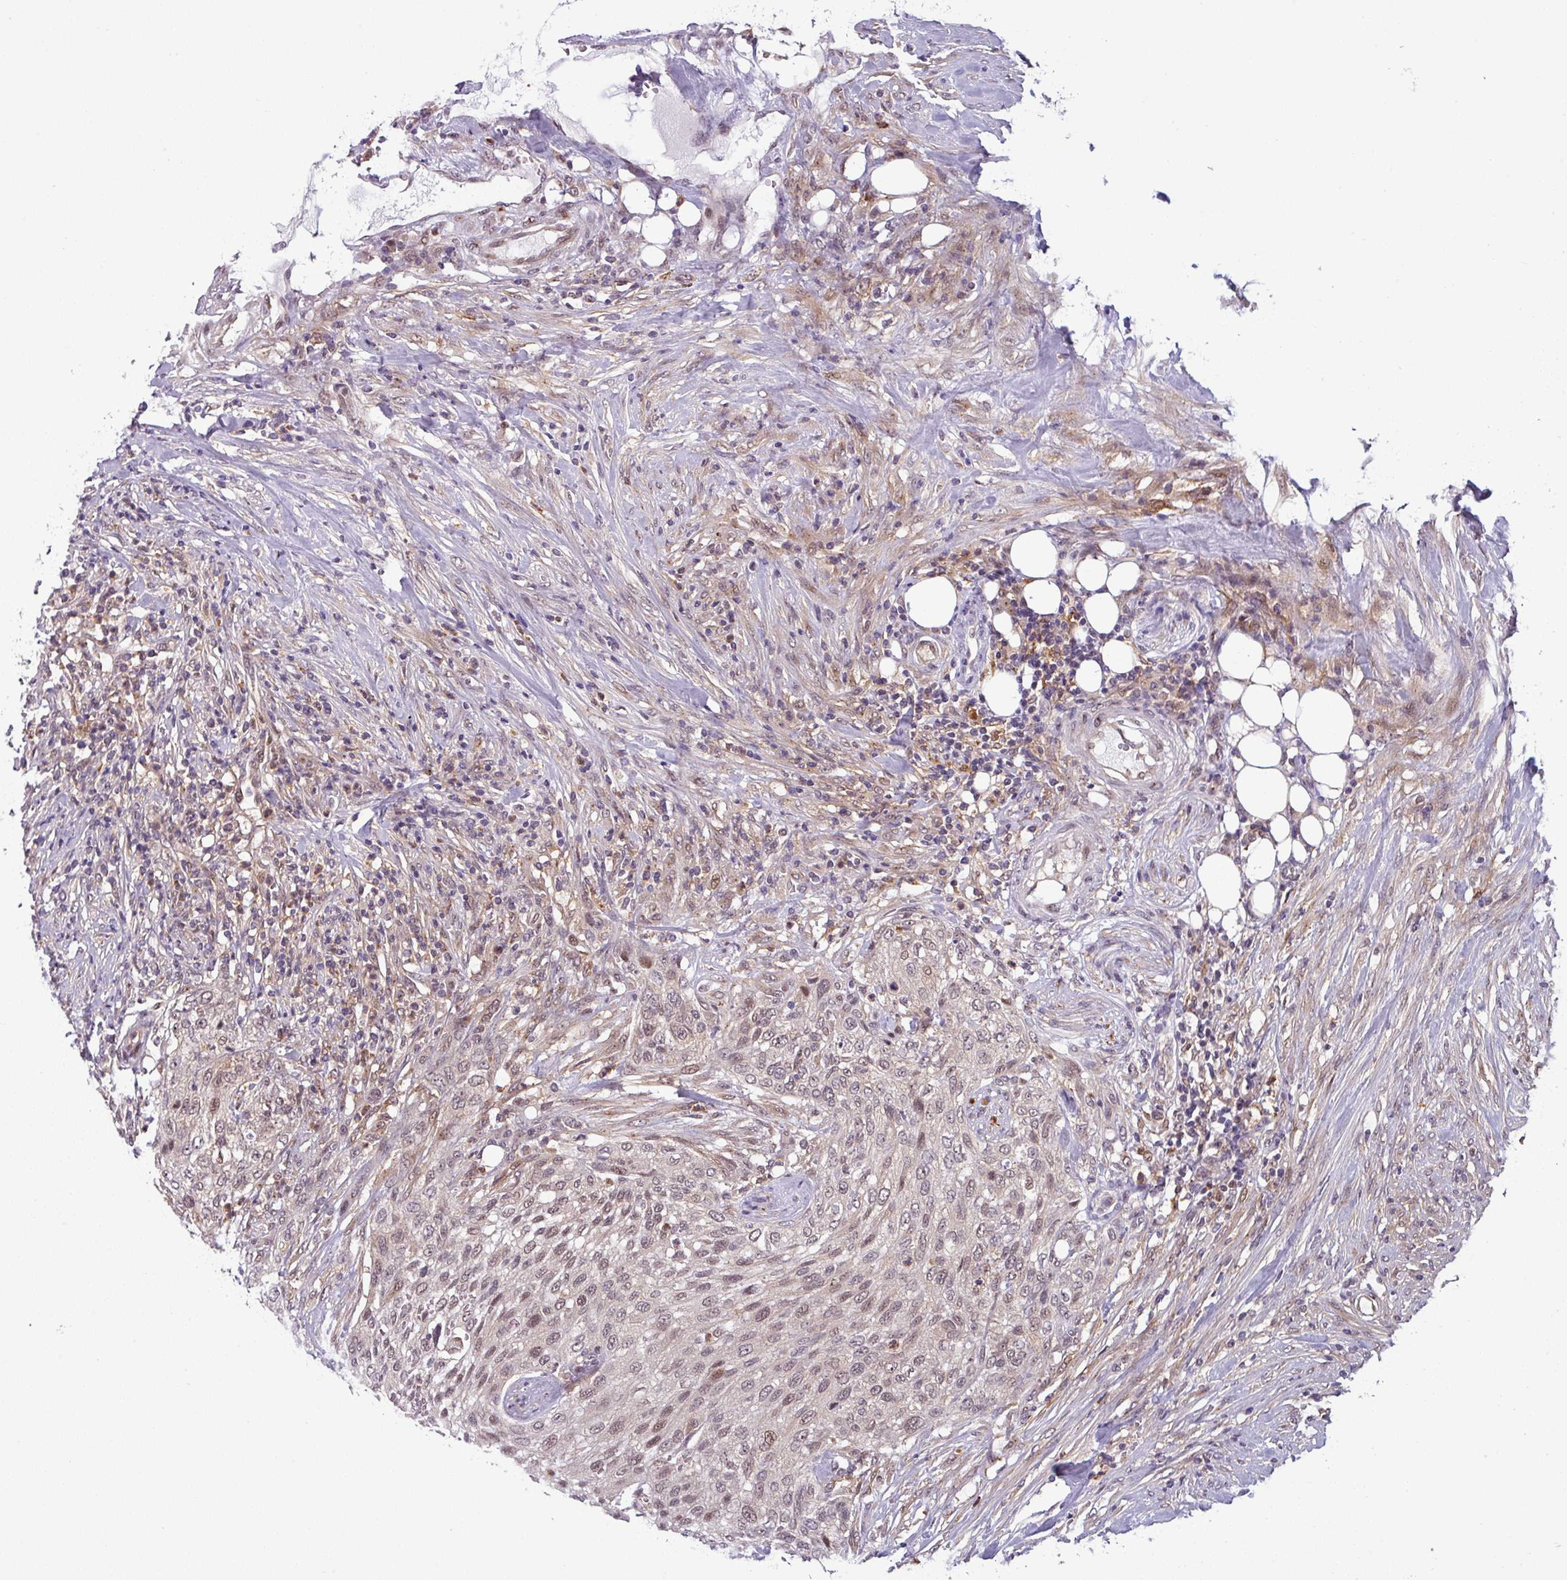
{"staining": {"intensity": "weak", "quantity": ">75%", "location": "nuclear"}, "tissue": "urothelial cancer", "cell_type": "Tumor cells", "image_type": "cancer", "snomed": [{"axis": "morphology", "description": "Urothelial carcinoma, High grade"}, {"axis": "topography", "description": "Urinary bladder"}], "caption": "An image showing weak nuclear staining in approximately >75% of tumor cells in urothelial carcinoma (high-grade), as visualized by brown immunohistochemical staining.", "gene": "NPFFR1", "patient": {"sex": "male", "age": 35}}